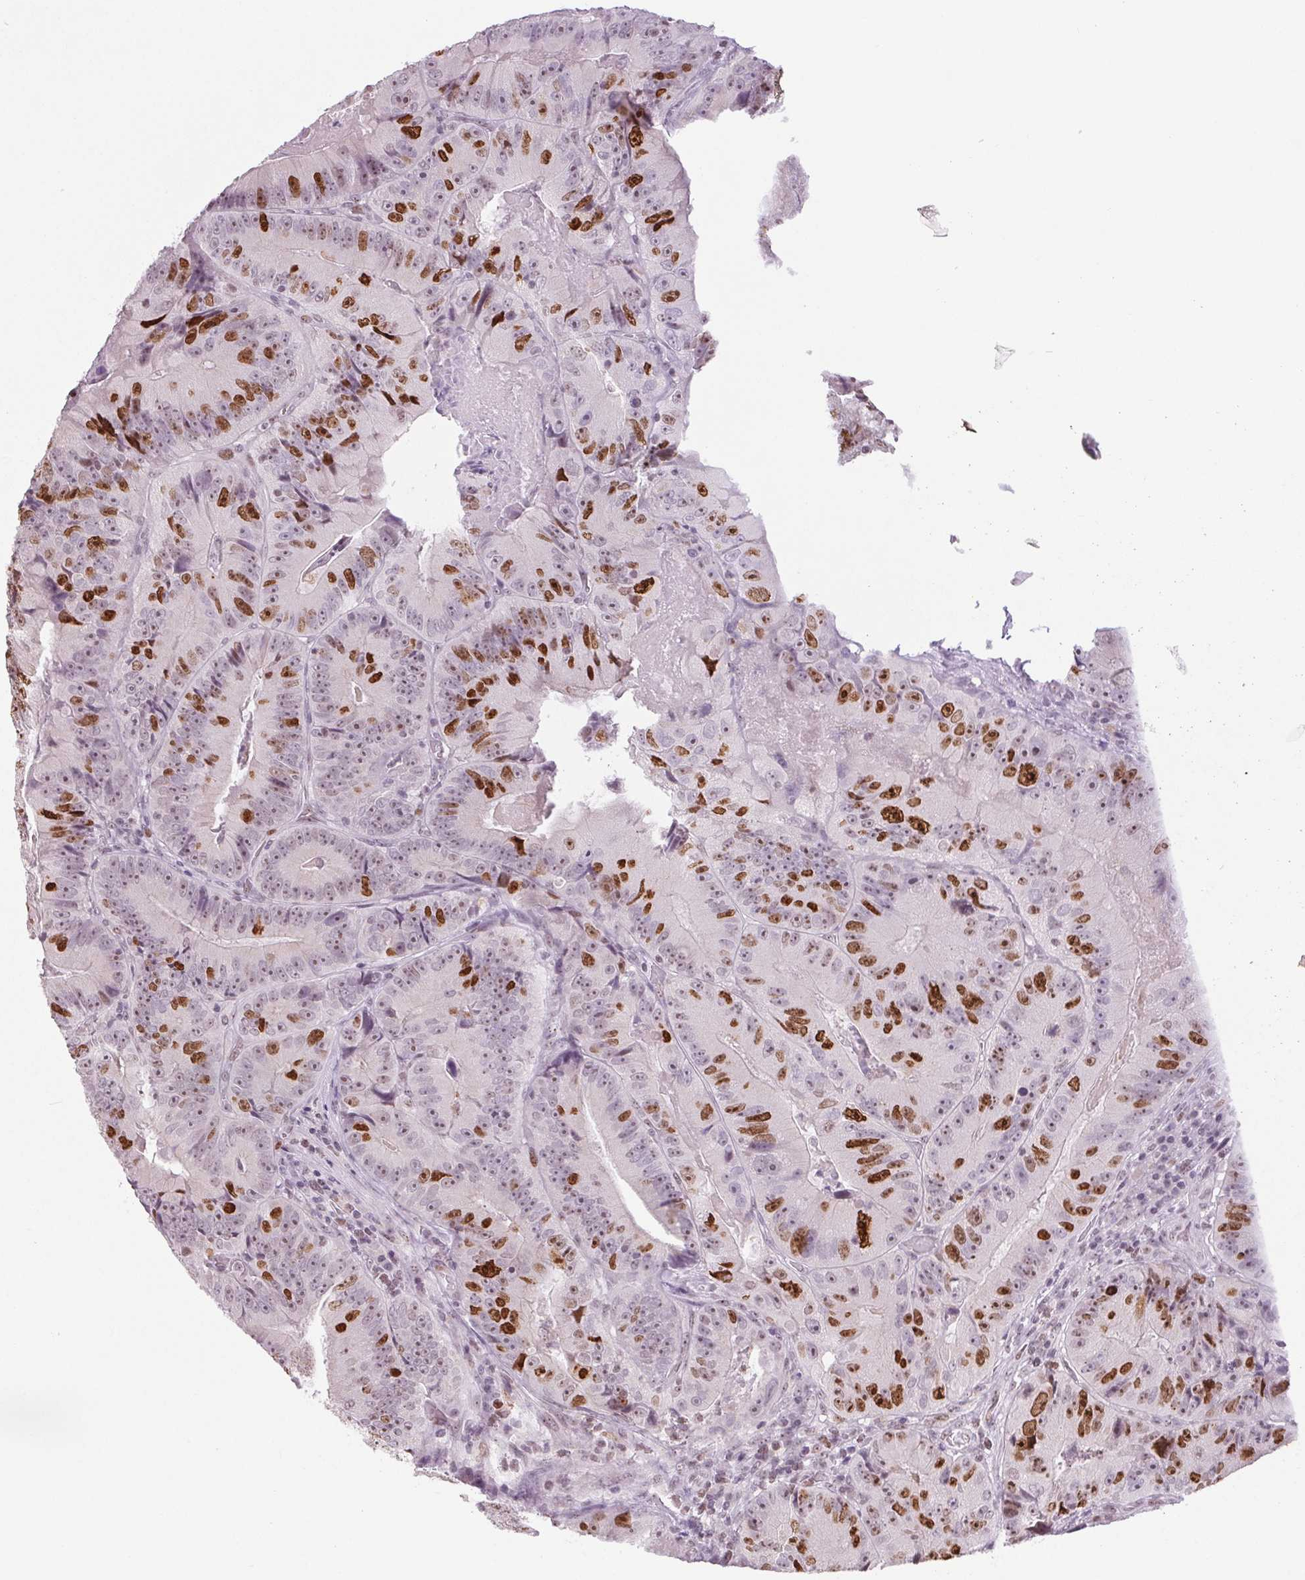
{"staining": {"intensity": "strong", "quantity": "25%-75%", "location": "nuclear"}, "tissue": "colorectal cancer", "cell_type": "Tumor cells", "image_type": "cancer", "snomed": [{"axis": "morphology", "description": "Adenocarcinoma, NOS"}, {"axis": "topography", "description": "Colon"}], "caption": "Immunohistochemistry image of neoplastic tissue: colorectal cancer stained using immunohistochemistry (IHC) reveals high levels of strong protein expression localized specifically in the nuclear of tumor cells, appearing as a nuclear brown color.", "gene": "SMIM6", "patient": {"sex": "female", "age": 86}}